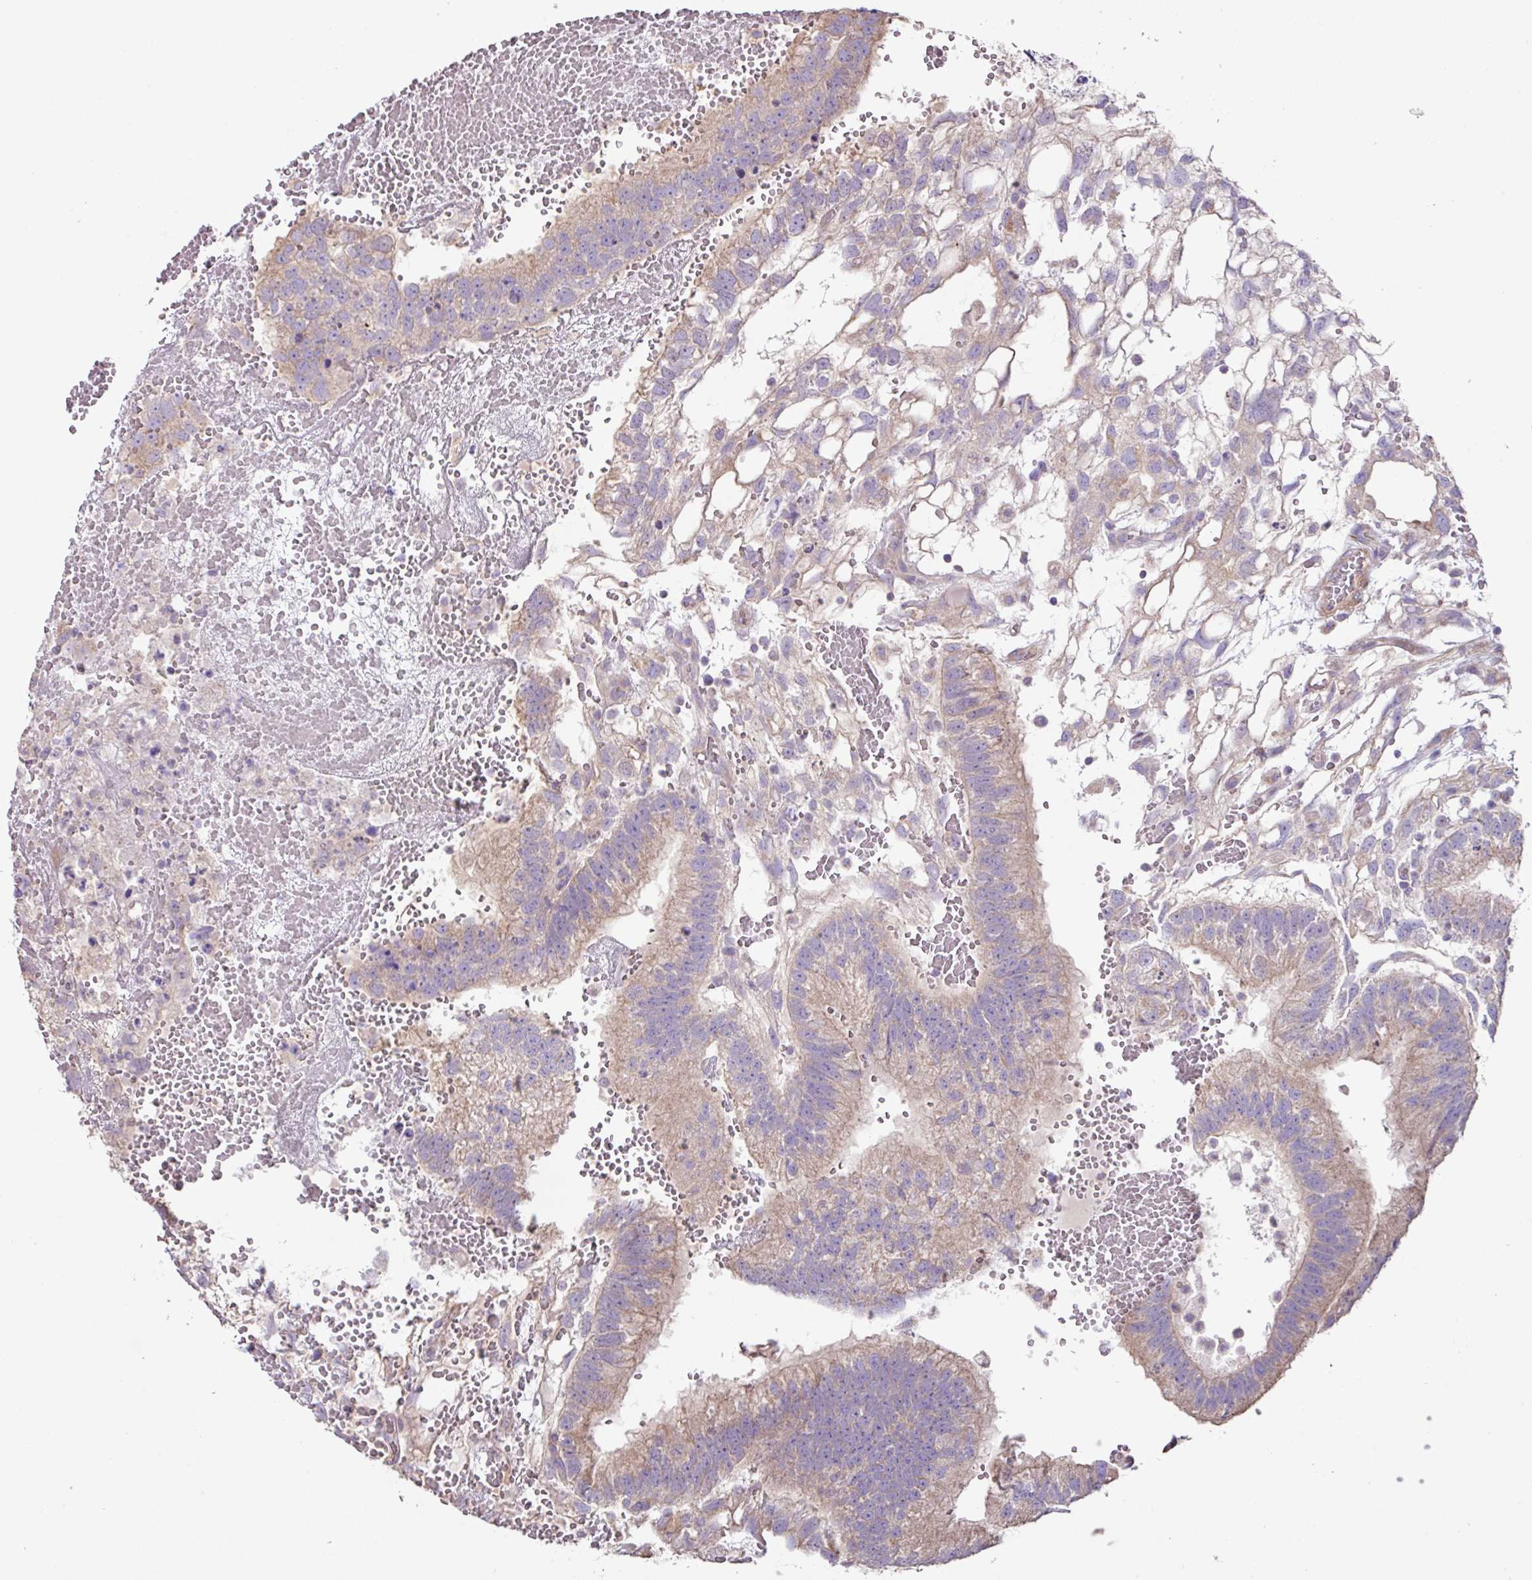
{"staining": {"intensity": "weak", "quantity": ">75%", "location": "cytoplasmic/membranous"}, "tissue": "testis cancer", "cell_type": "Tumor cells", "image_type": "cancer", "snomed": [{"axis": "morphology", "description": "Normal tissue, NOS"}, {"axis": "morphology", "description": "Carcinoma, Embryonal, NOS"}, {"axis": "topography", "description": "Testis"}], "caption": "There is low levels of weak cytoplasmic/membranous positivity in tumor cells of testis embryonal carcinoma, as demonstrated by immunohistochemical staining (brown color).", "gene": "MRRF", "patient": {"sex": "male", "age": 32}}